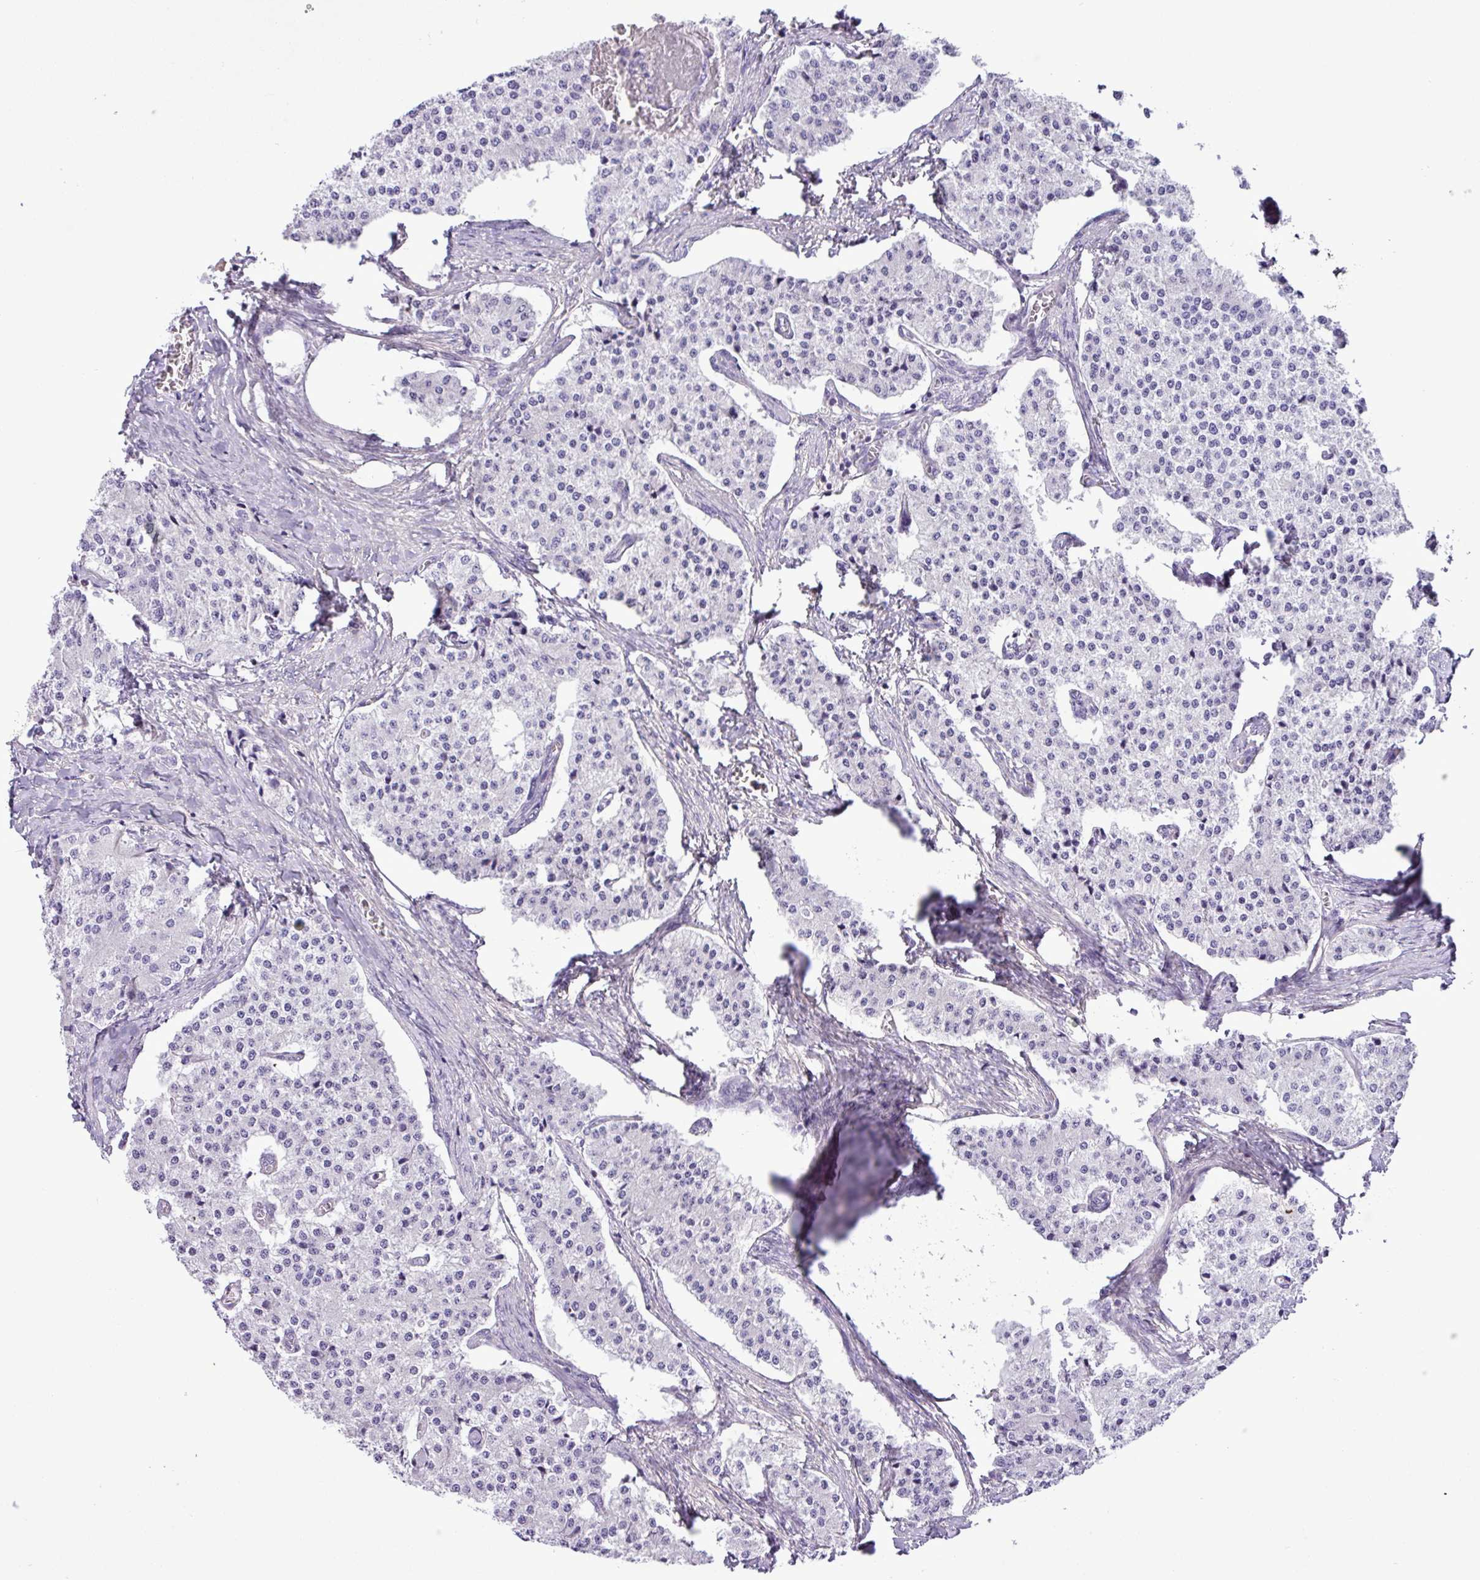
{"staining": {"intensity": "negative", "quantity": "none", "location": "none"}, "tissue": "carcinoid", "cell_type": "Tumor cells", "image_type": "cancer", "snomed": [{"axis": "morphology", "description": "Carcinoid, malignant, NOS"}, {"axis": "topography", "description": "Colon"}], "caption": "Tumor cells show no significant protein staining in carcinoid.", "gene": "ZNF334", "patient": {"sex": "female", "age": 52}}